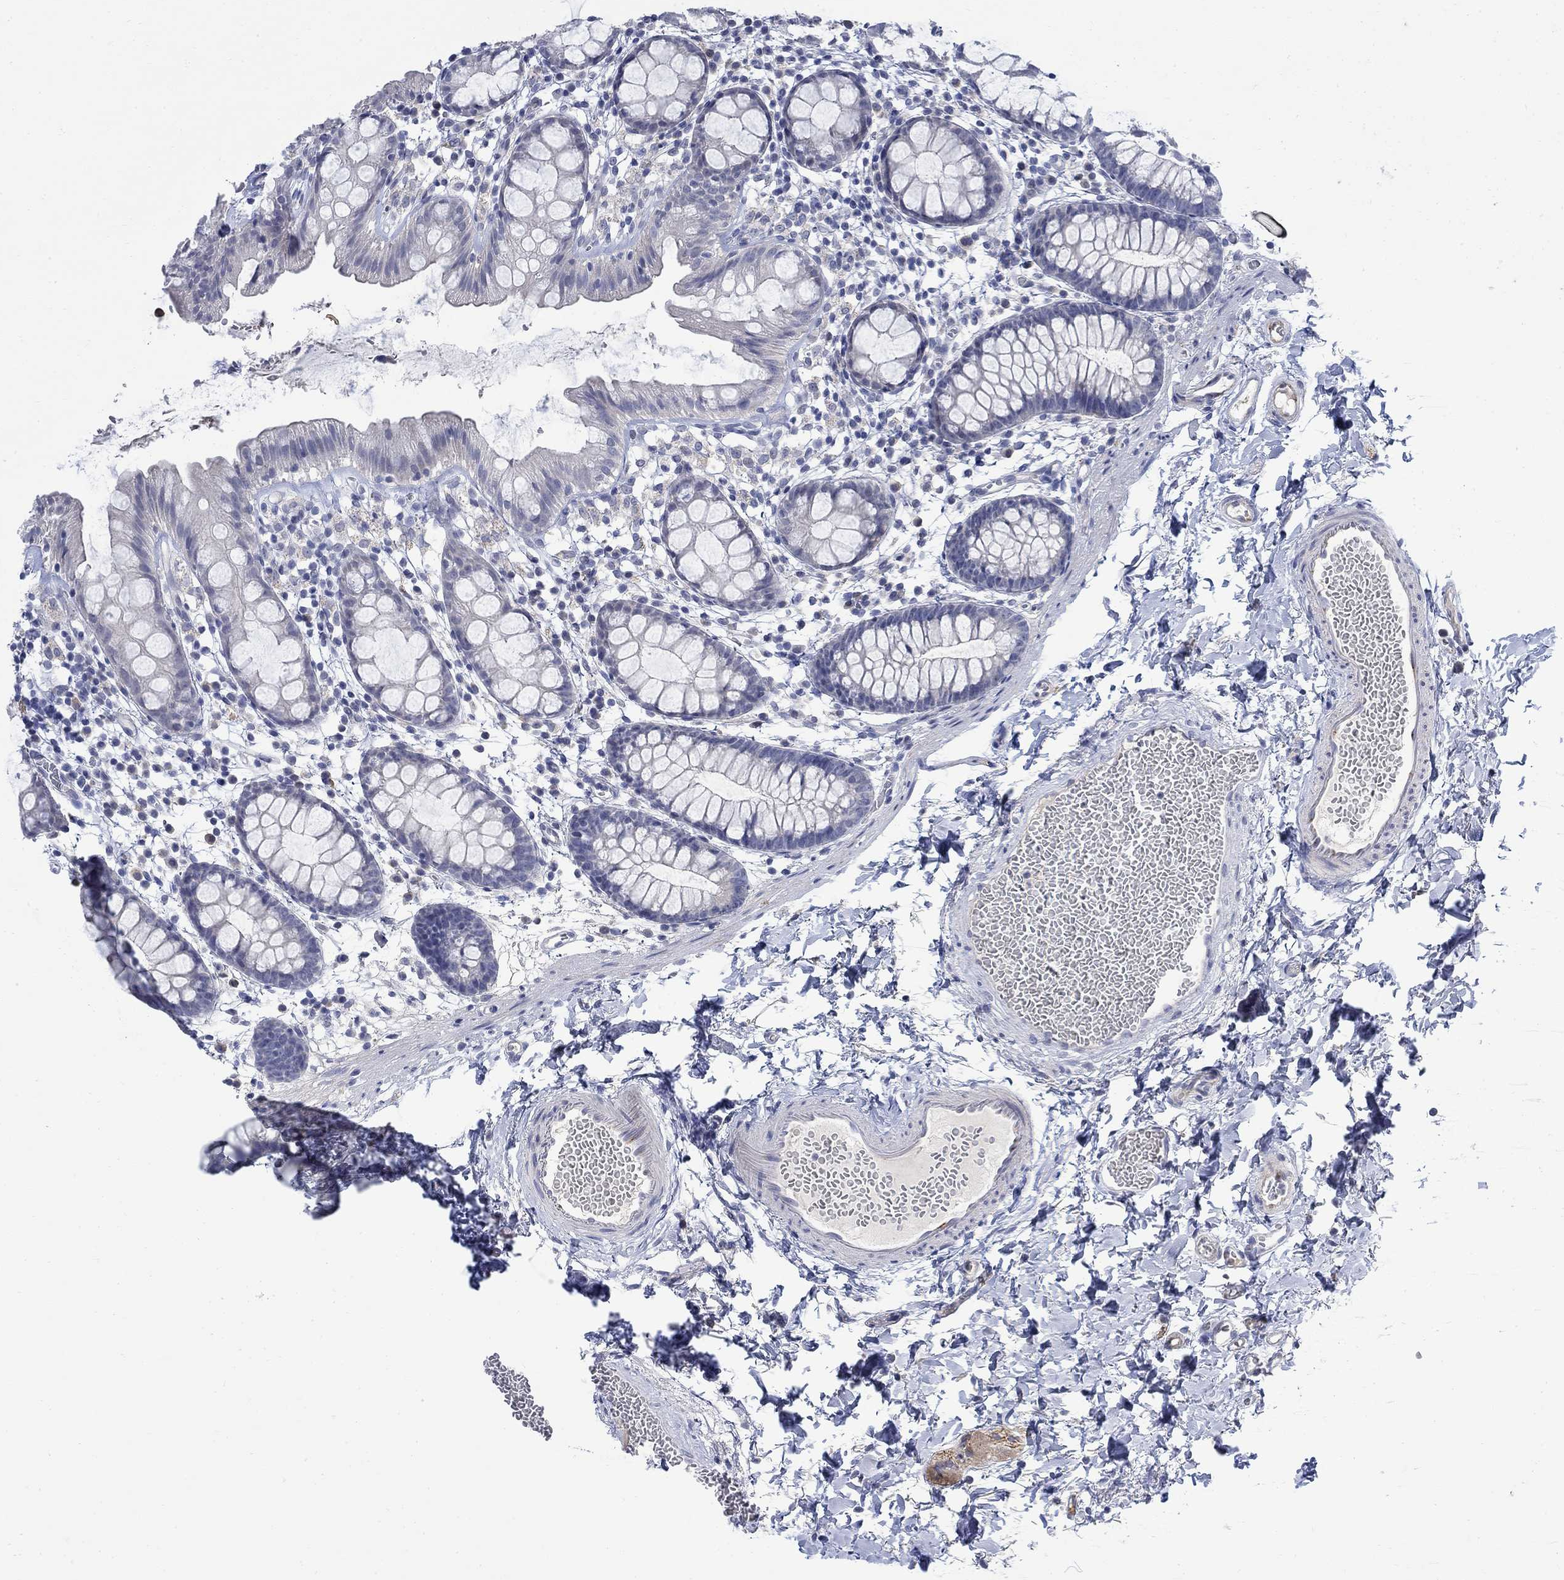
{"staining": {"intensity": "negative", "quantity": "none", "location": "none"}, "tissue": "rectum", "cell_type": "Glandular cells", "image_type": "normal", "snomed": [{"axis": "morphology", "description": "Normal tissue, NOS"}, {"axis": "topography", "description": "Rectum"}], "caption": "The photomicrograph exhibits no significant expression in glandular cells of rectum.", "gene": "DLK1", "patient": {"sex": "male", "age": 57}}